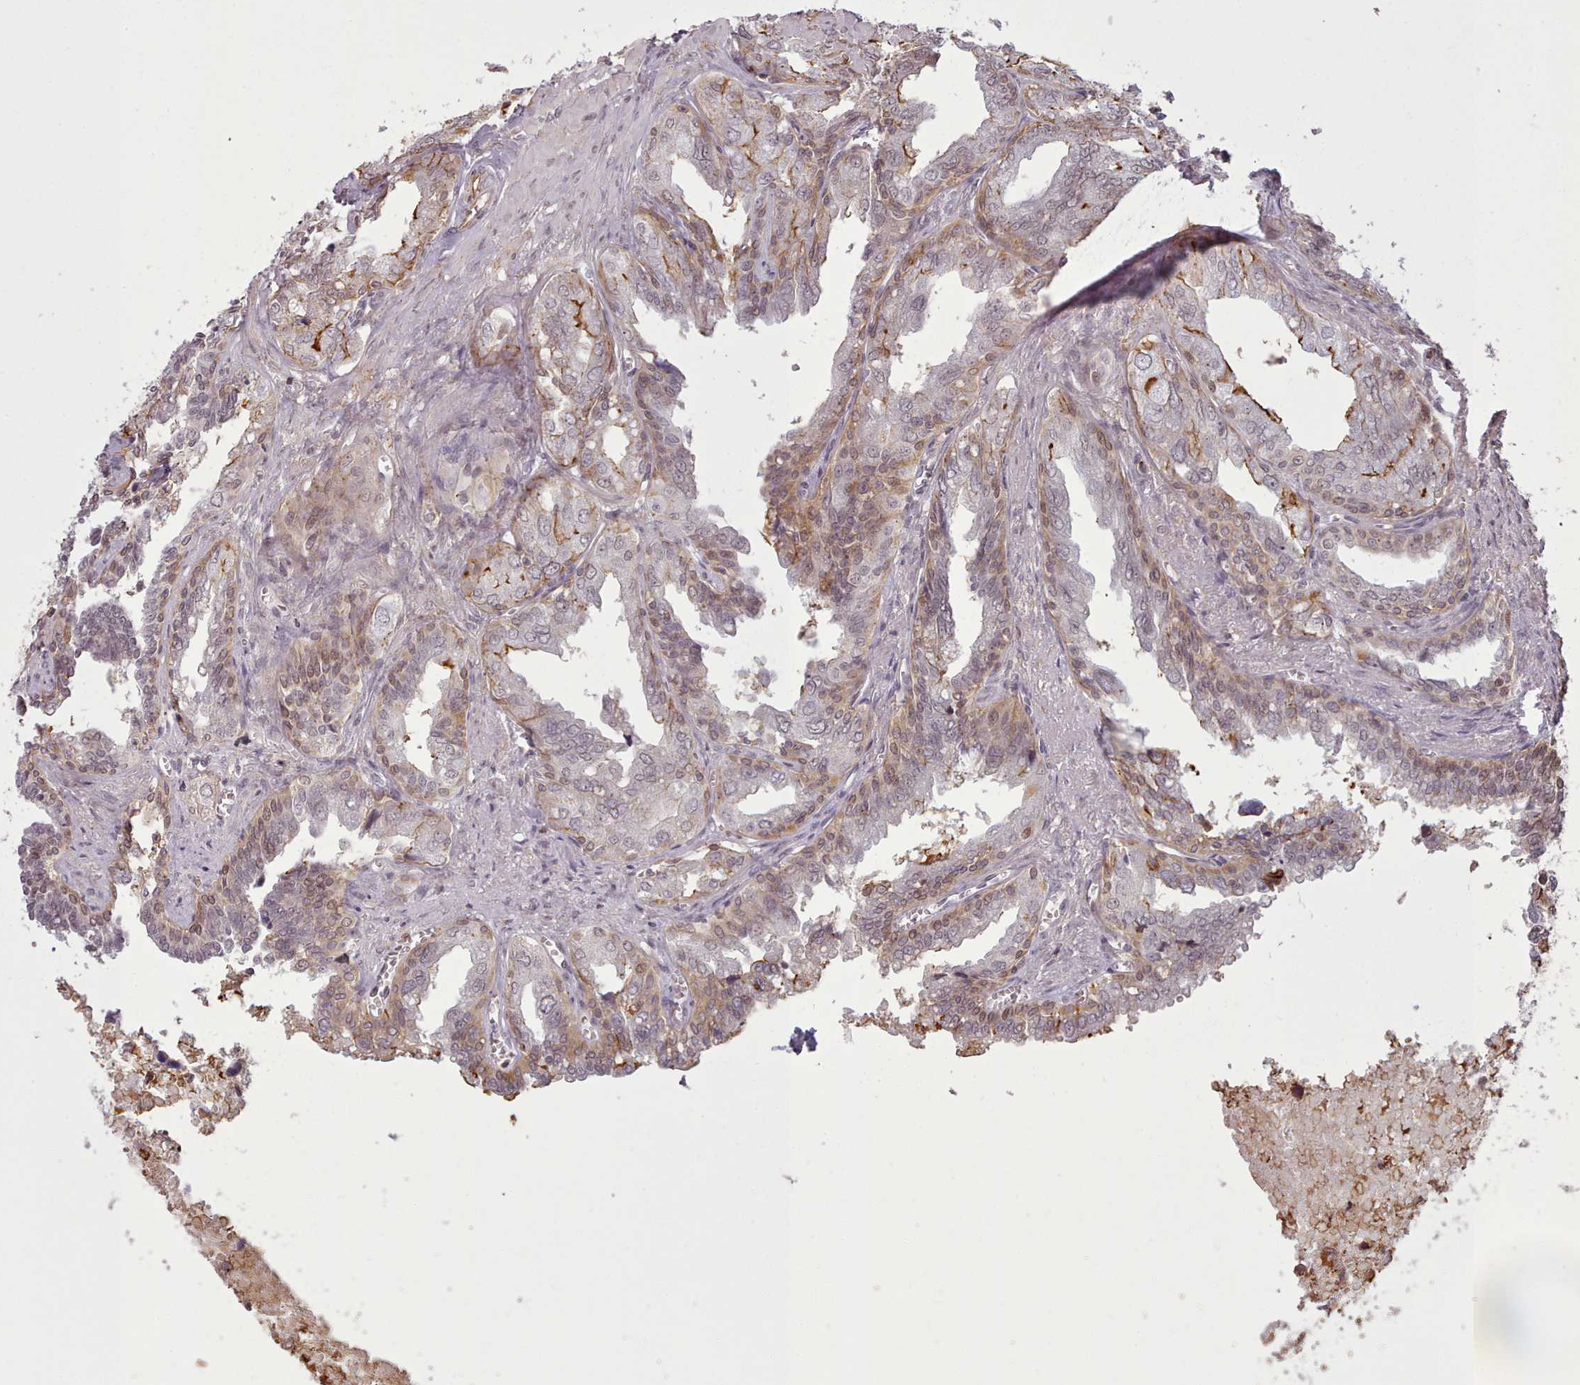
{"staining": {"intensity": "weak", "quantity": "<25%", "location": "cytoplasmic/membranous,nuclear"}, "tissue": "seminal vesicle", "cell_type": "Glandular cells", "image_type": "normal", "snomed": [{"axis": "morphology", "description": "Normal tissue, NOS"}, {"axis": "topography", "description": "Seminal veicle"}], "caption": "IHC of normal human seminal vesicle reveals no expression in glandular cells.", "gene": "ZMYM4", "patient": {"sex": "male", "age": 67}}